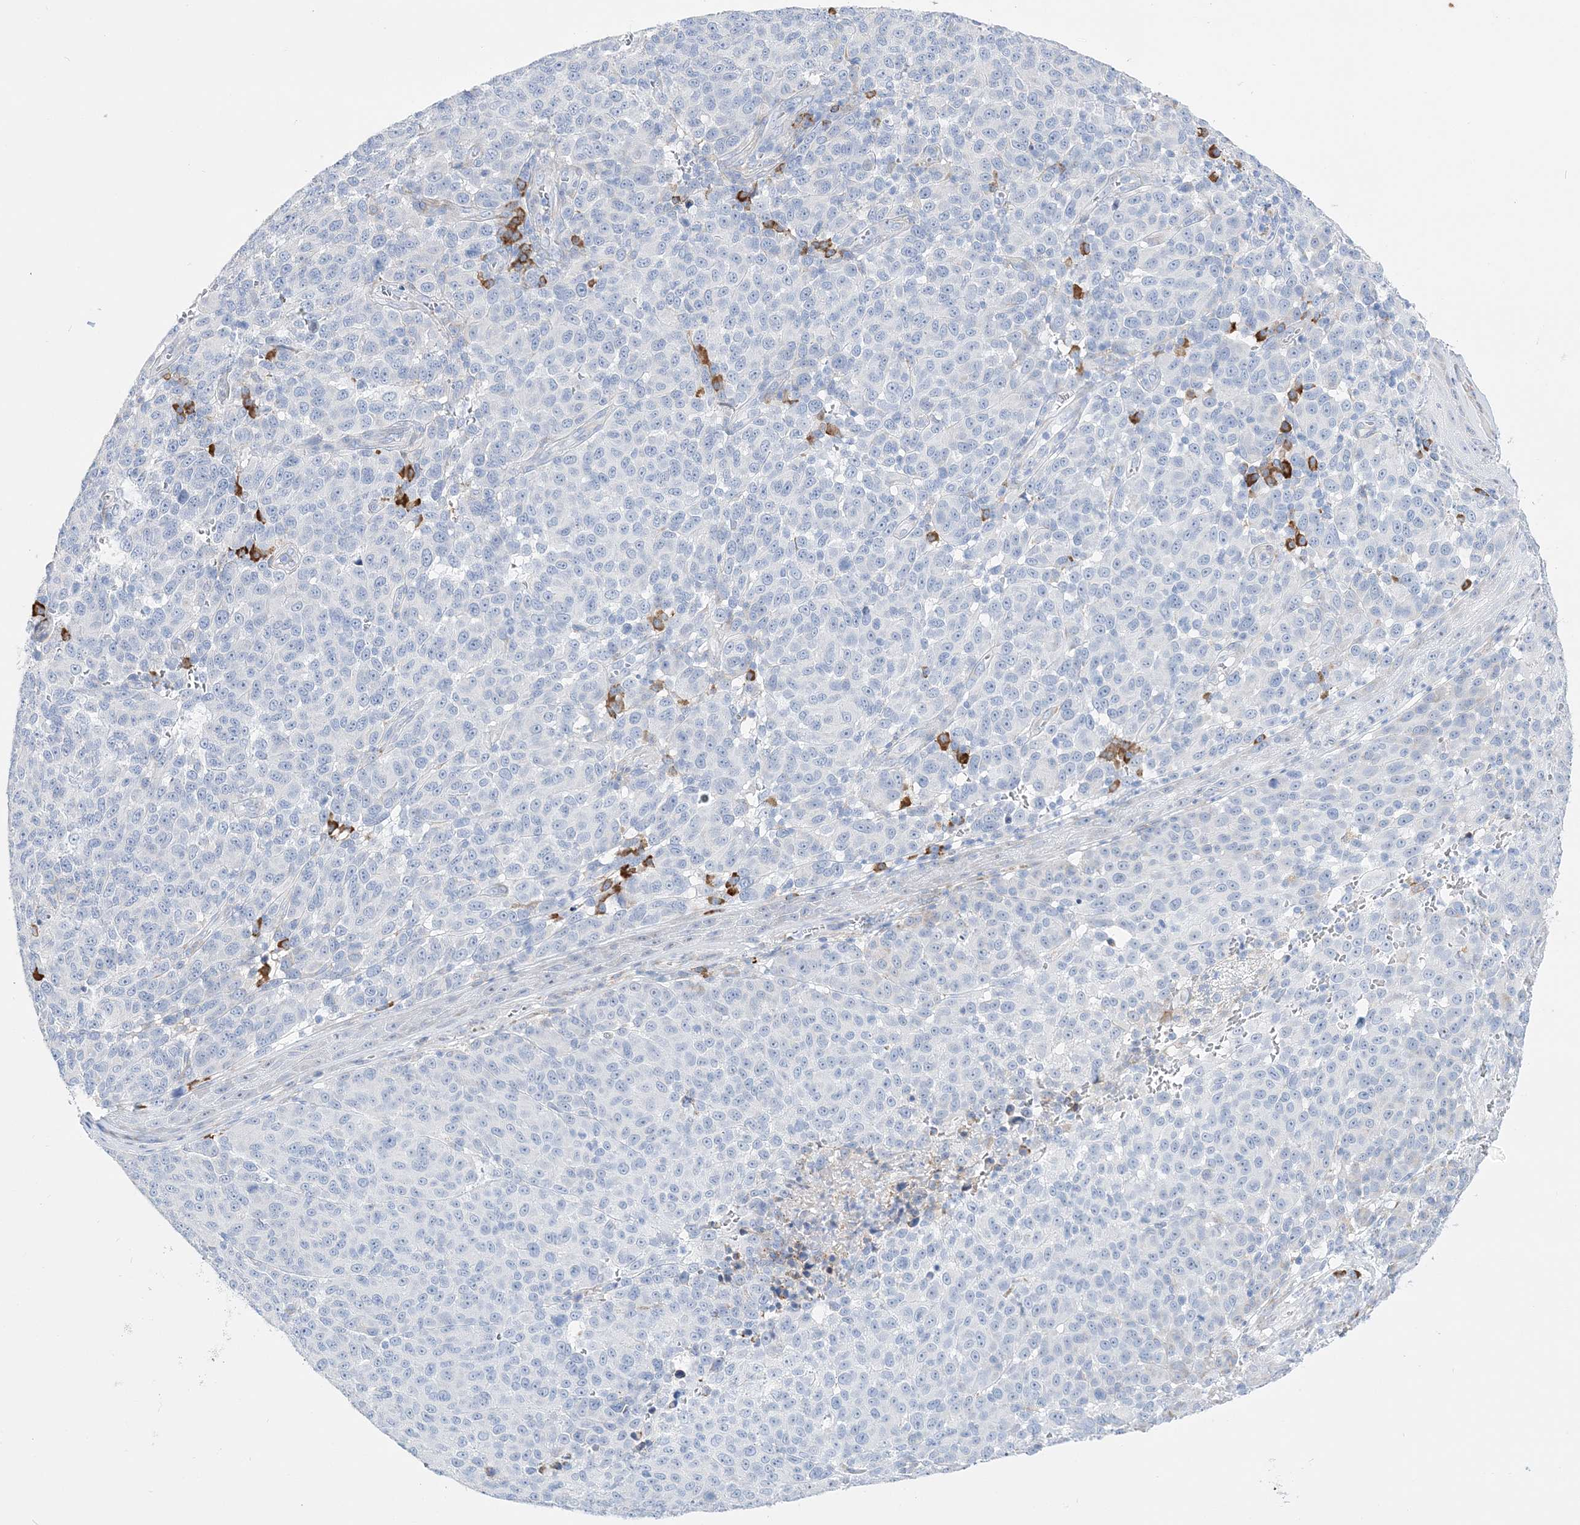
{"staining": {"intensity": "negative", "quantity": "none", "location": "none"}, "tissue": "melanoma", "cell_type": "Tumor cells", "image_type": "cancer", "snomed": [{"axis": "morphology", "description": "Malignant melanoma, NOS"}, {"axis": "topography", "description": "Skin"}], "caption": "Immunohistochemical staining of human melanoma demonstrates no significant expression in tumor cells. (DAB (3,3'-diaminobenzidine) immunohistochemistry (IHC), high magnification).", "gene": "TSPYL6", "patient": {"sex": "male", "age": 49}}